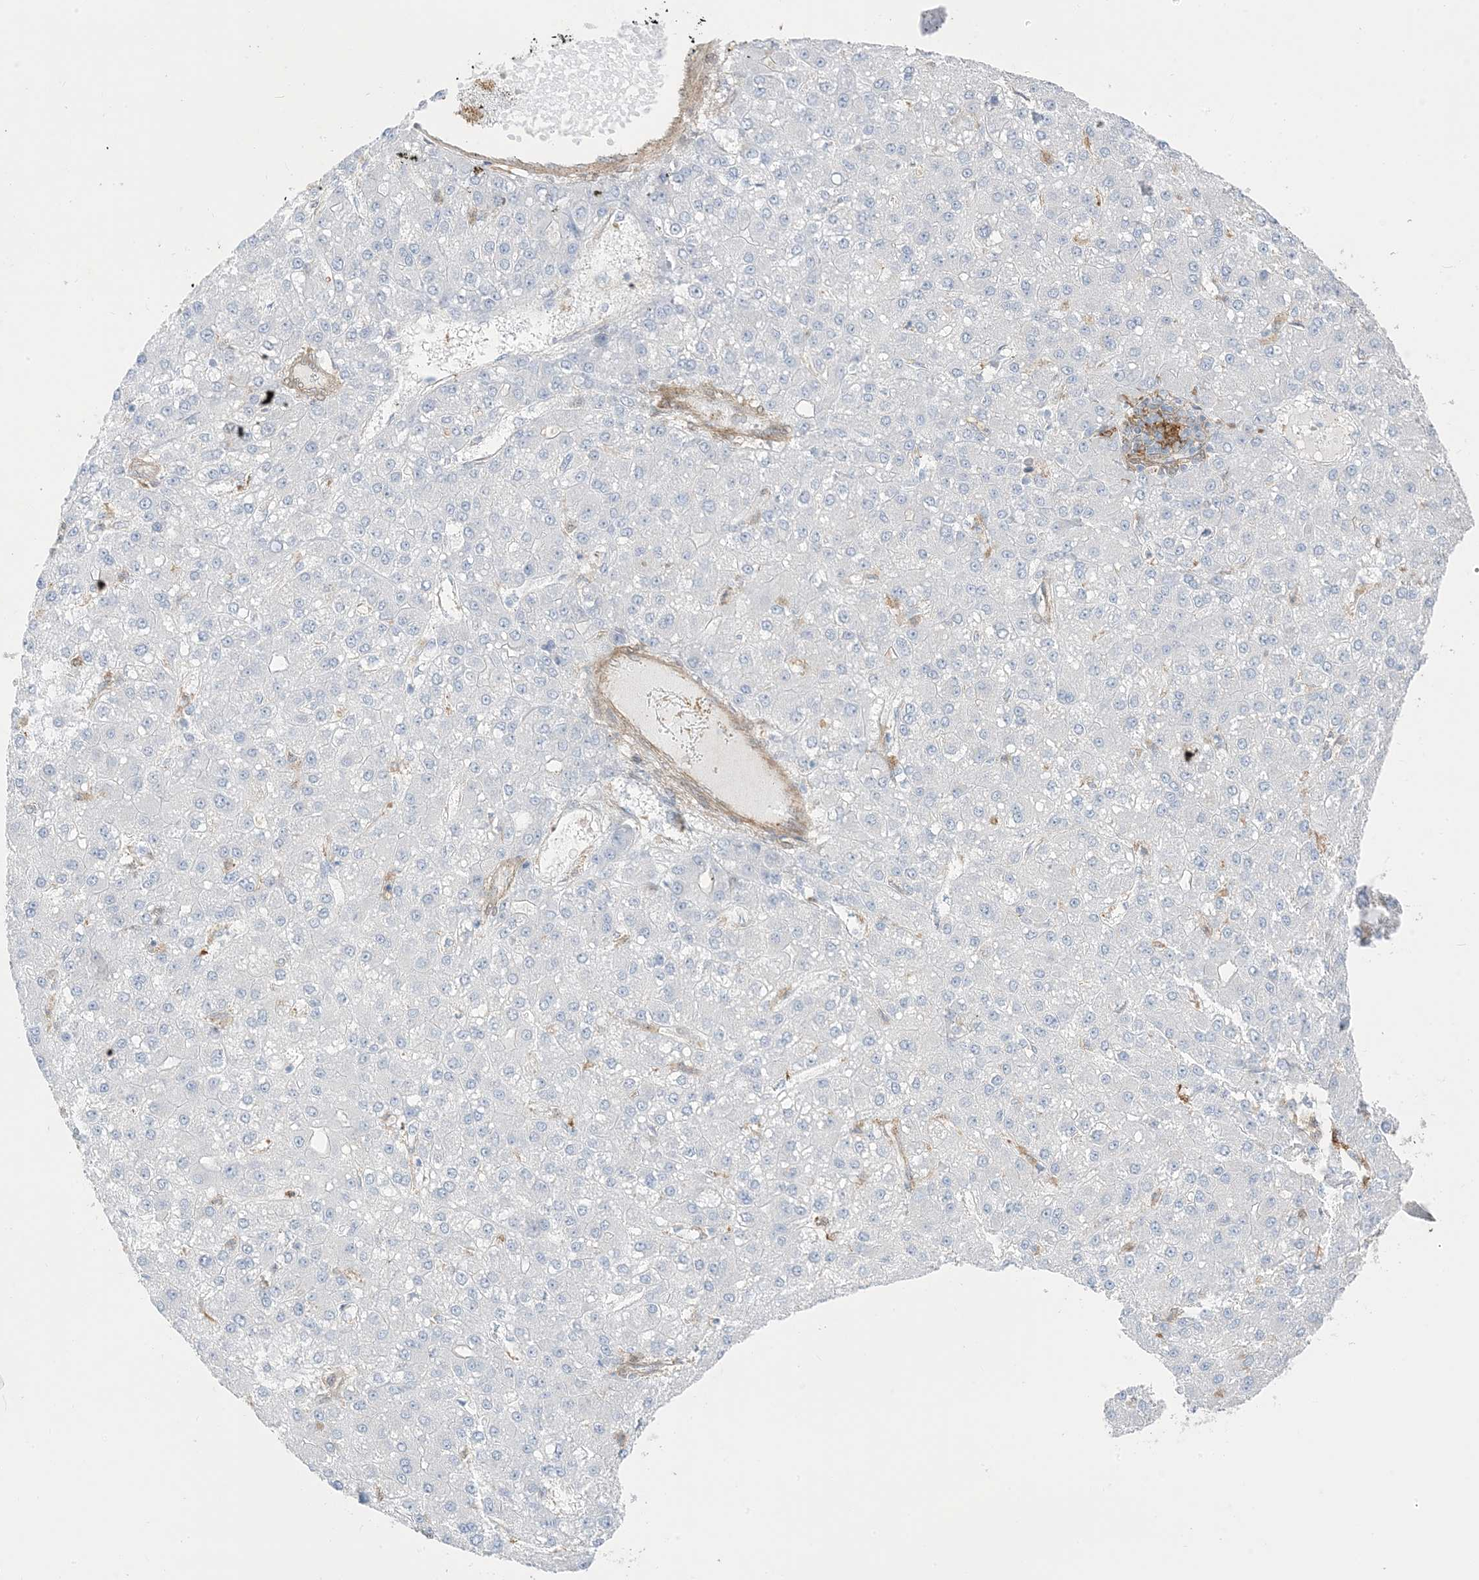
{"staining": {"intensity": "negative", "quantity": "none", "location": "none"}, "tissue": "liver cancer", "cell_type": "Tumor cells", "image_type": "cancer", "snomed": [{"axis": "morphology", "description": "Carcinoma, Hepatocellular, NOS"}, {"axis": "topography", "description": "Liver"}], "caption": "This is a histopathology image of IHC staining of hepatocellular carcinoma (liver), which shows no expression in tumor cells.", "gene": "GSN", "patient": {"sex": "male", "age": 67}}